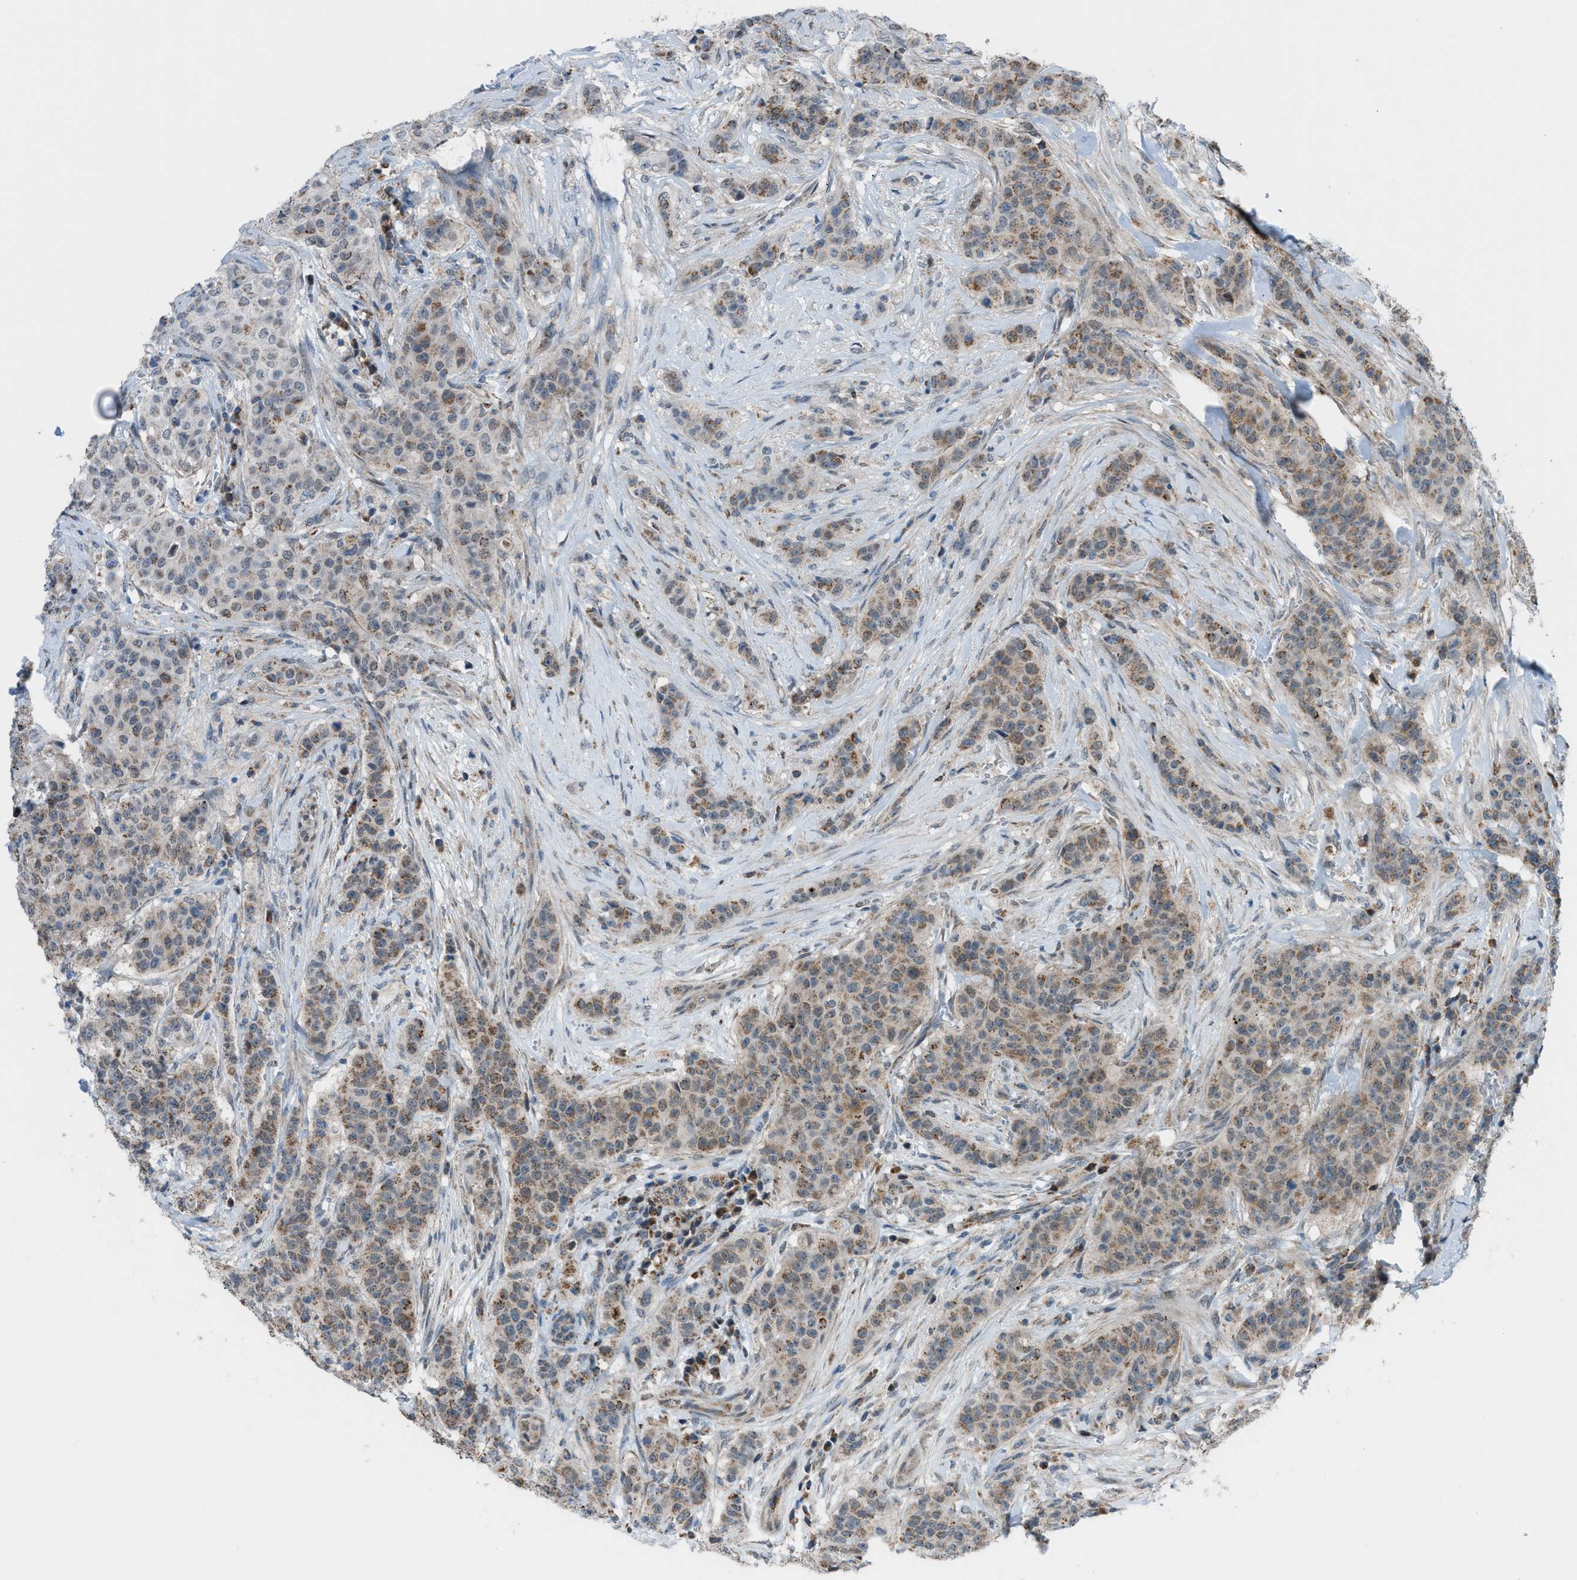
{"staining": {"intensity": "weak", "quantity": "25%-75%", "location": "cytoplasmic/membranous"}, "tissue": "breast cancer", "cell_type": "Tumor cells", "image_type": "cancer", "snomed": [{"axis": "morphology", "description": "Normal tissue, NOS"}, {"axis": "morphology", "description": "Duct carcinoma"}, {"axis": "topography", "description": "Breast"}], "caption": "An immunohistochemistry photomicrograph of tumor tissue is shown. Protein staining in brown labels weak cytoplasmic/membranous positivity in breast cancer (invasive ductal carcinoma) within tumor cells.", "gene": "SRM", "patient": {"sex": "female", "age": 40}}